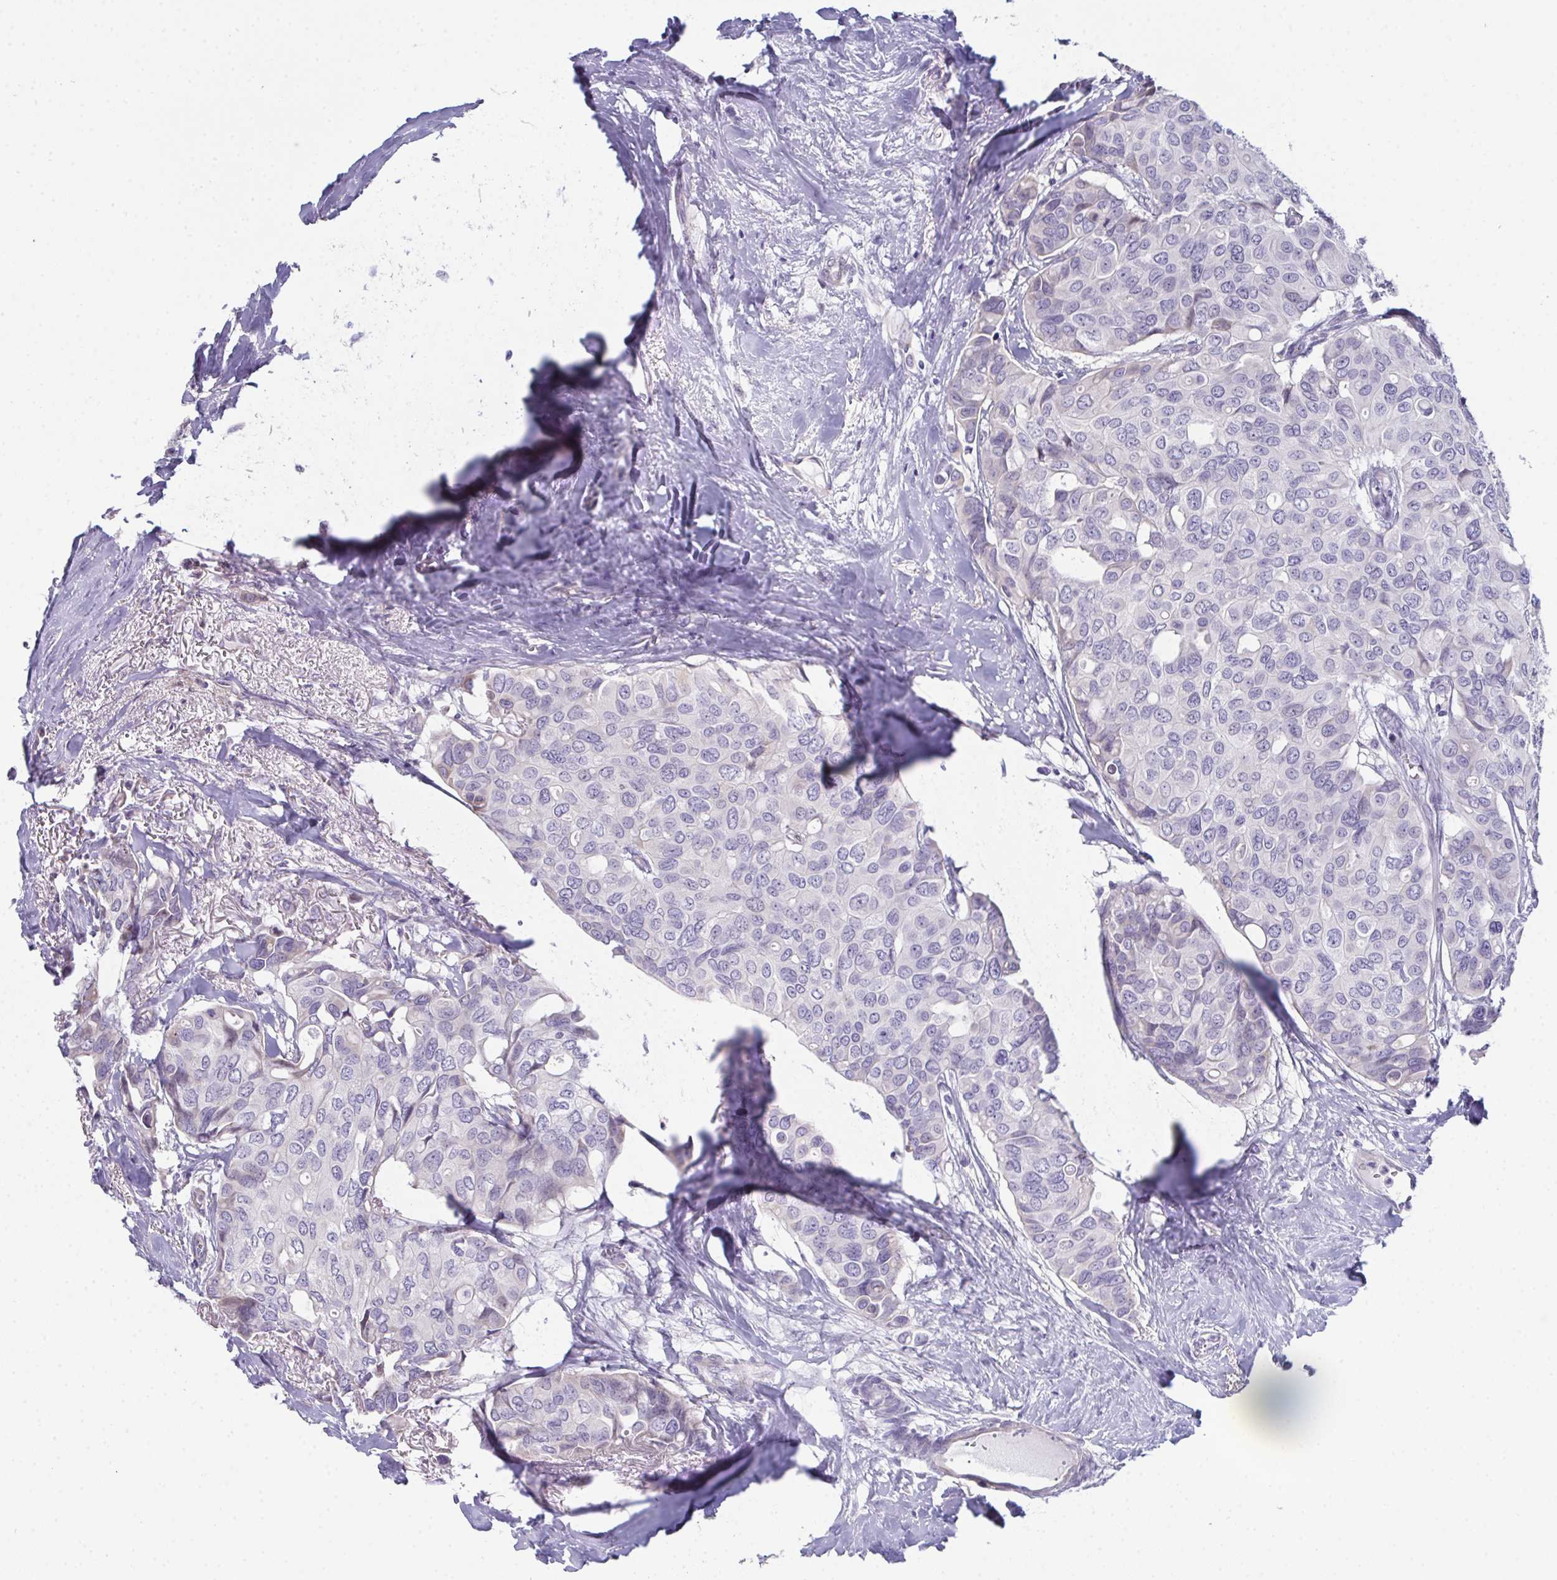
{"staining": {"intensity": "negative", "quantity": "none", "location": "none"}, "tissue": "breast cancer", "cell_type": "Tumor cells", "image_type": "cancer", "snomed": [{"axis": "morphology", "description": "Duct carcinoma"}, {"axis": "topography", "description": "Breast"}], "caption": "IHC image of neoplastic tissue: breast infiltrating ductal carcinoma stained with DAB demonstrates no significant protein staining in tumor cells.", "gene": "TEX19", "patient": {"sex": "female", "age": 54}}